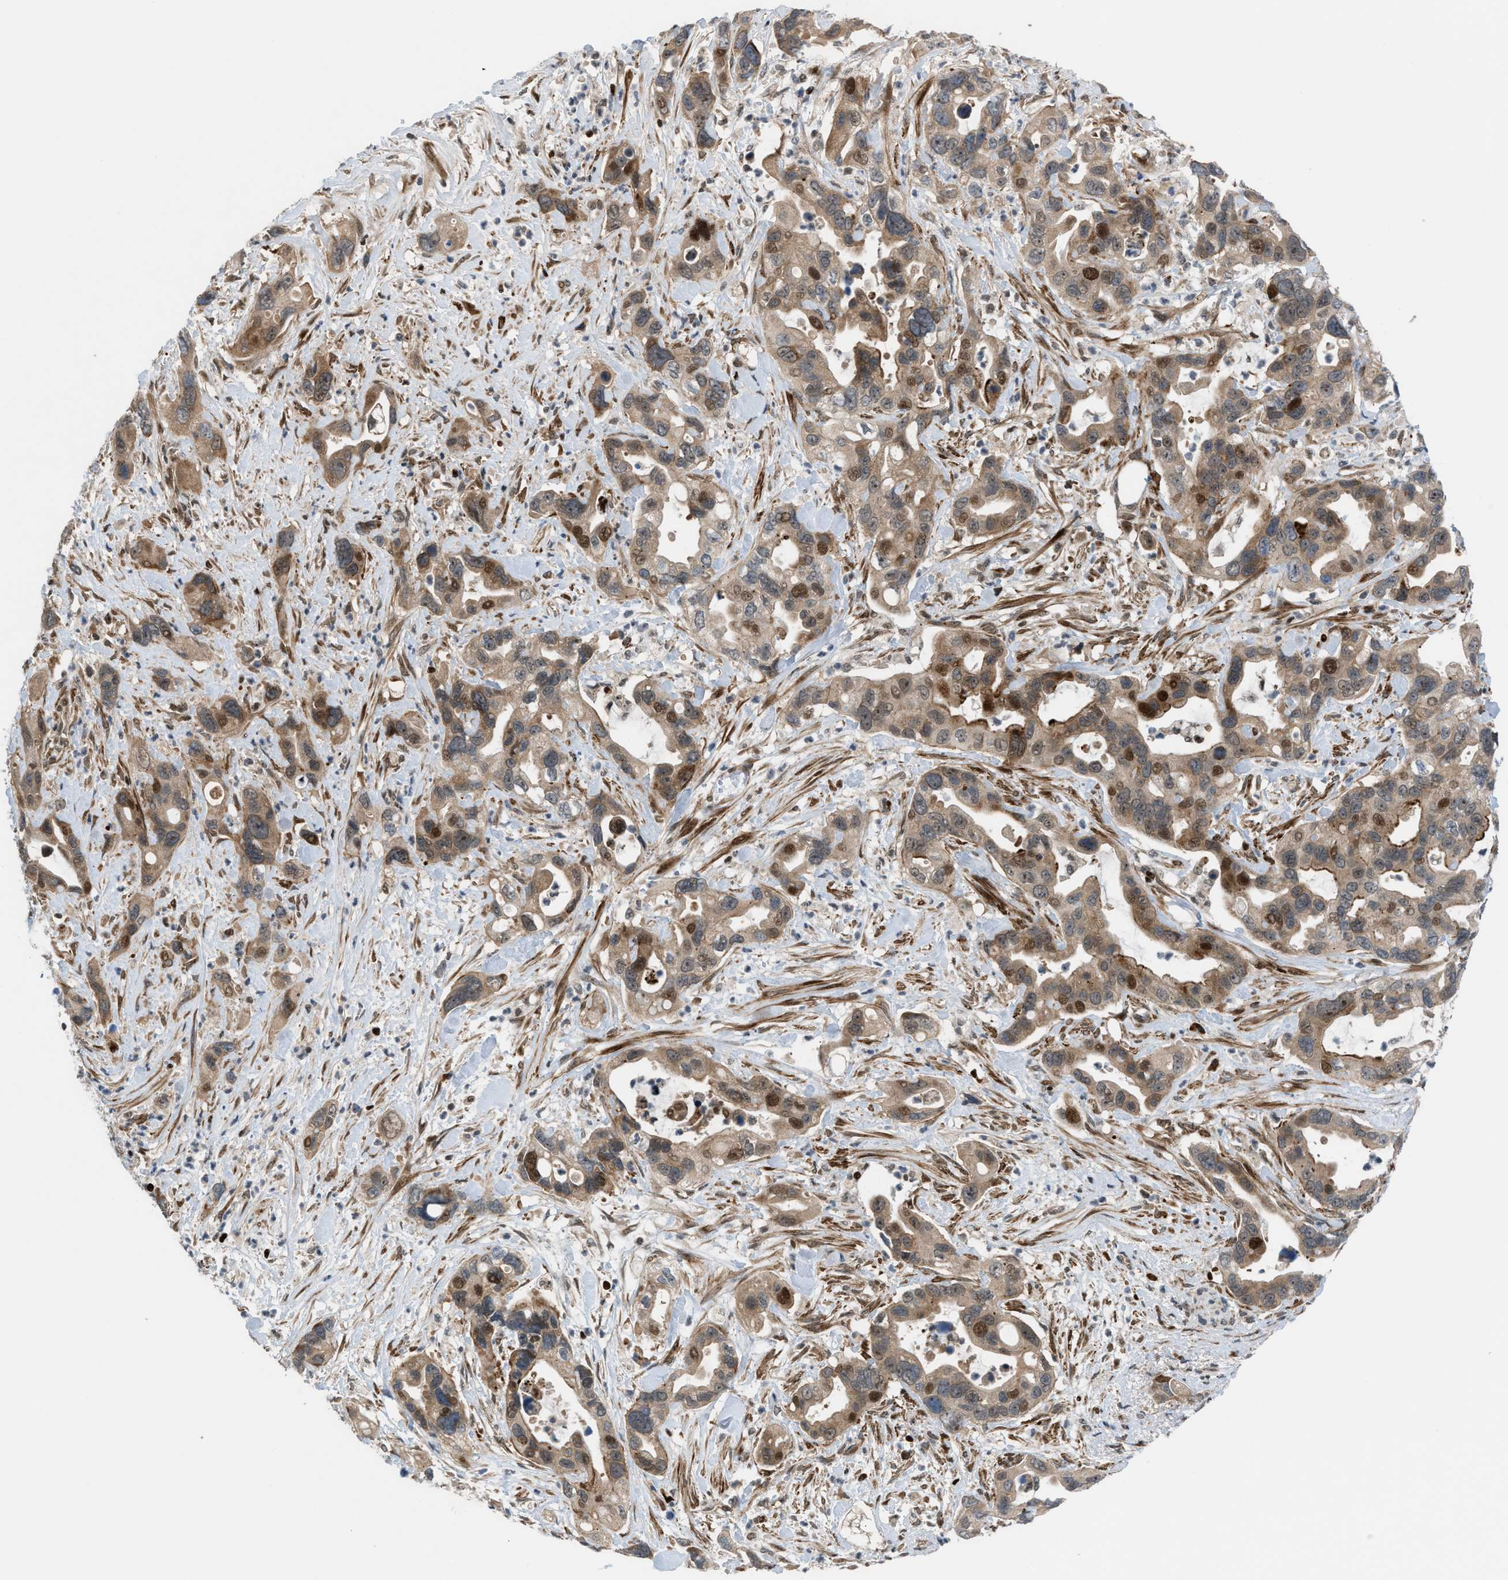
{"staining": {"intensity": "moderate", "quantity": ">75%", "location": "cytoplasmic/membranous,nuclear"}, "tissue": "pancreatic cancer", "cell_type": "Tumor cells", "image_type": "cancer", "snomed": [{"axis": "morphology", "description": "Adenocarcinoma, NOS"}, {"axis": "topography", "description": "Pancreas"}], "caption": "Human pancreatic cancer stained for a protein (brown) demonstrates moderate cytoplasmic/membranous and nuclear positive staining in approximately >75% of tumor cells.", "gene": "ZNF276", "patient": {"sex": "female", "age": 70}}